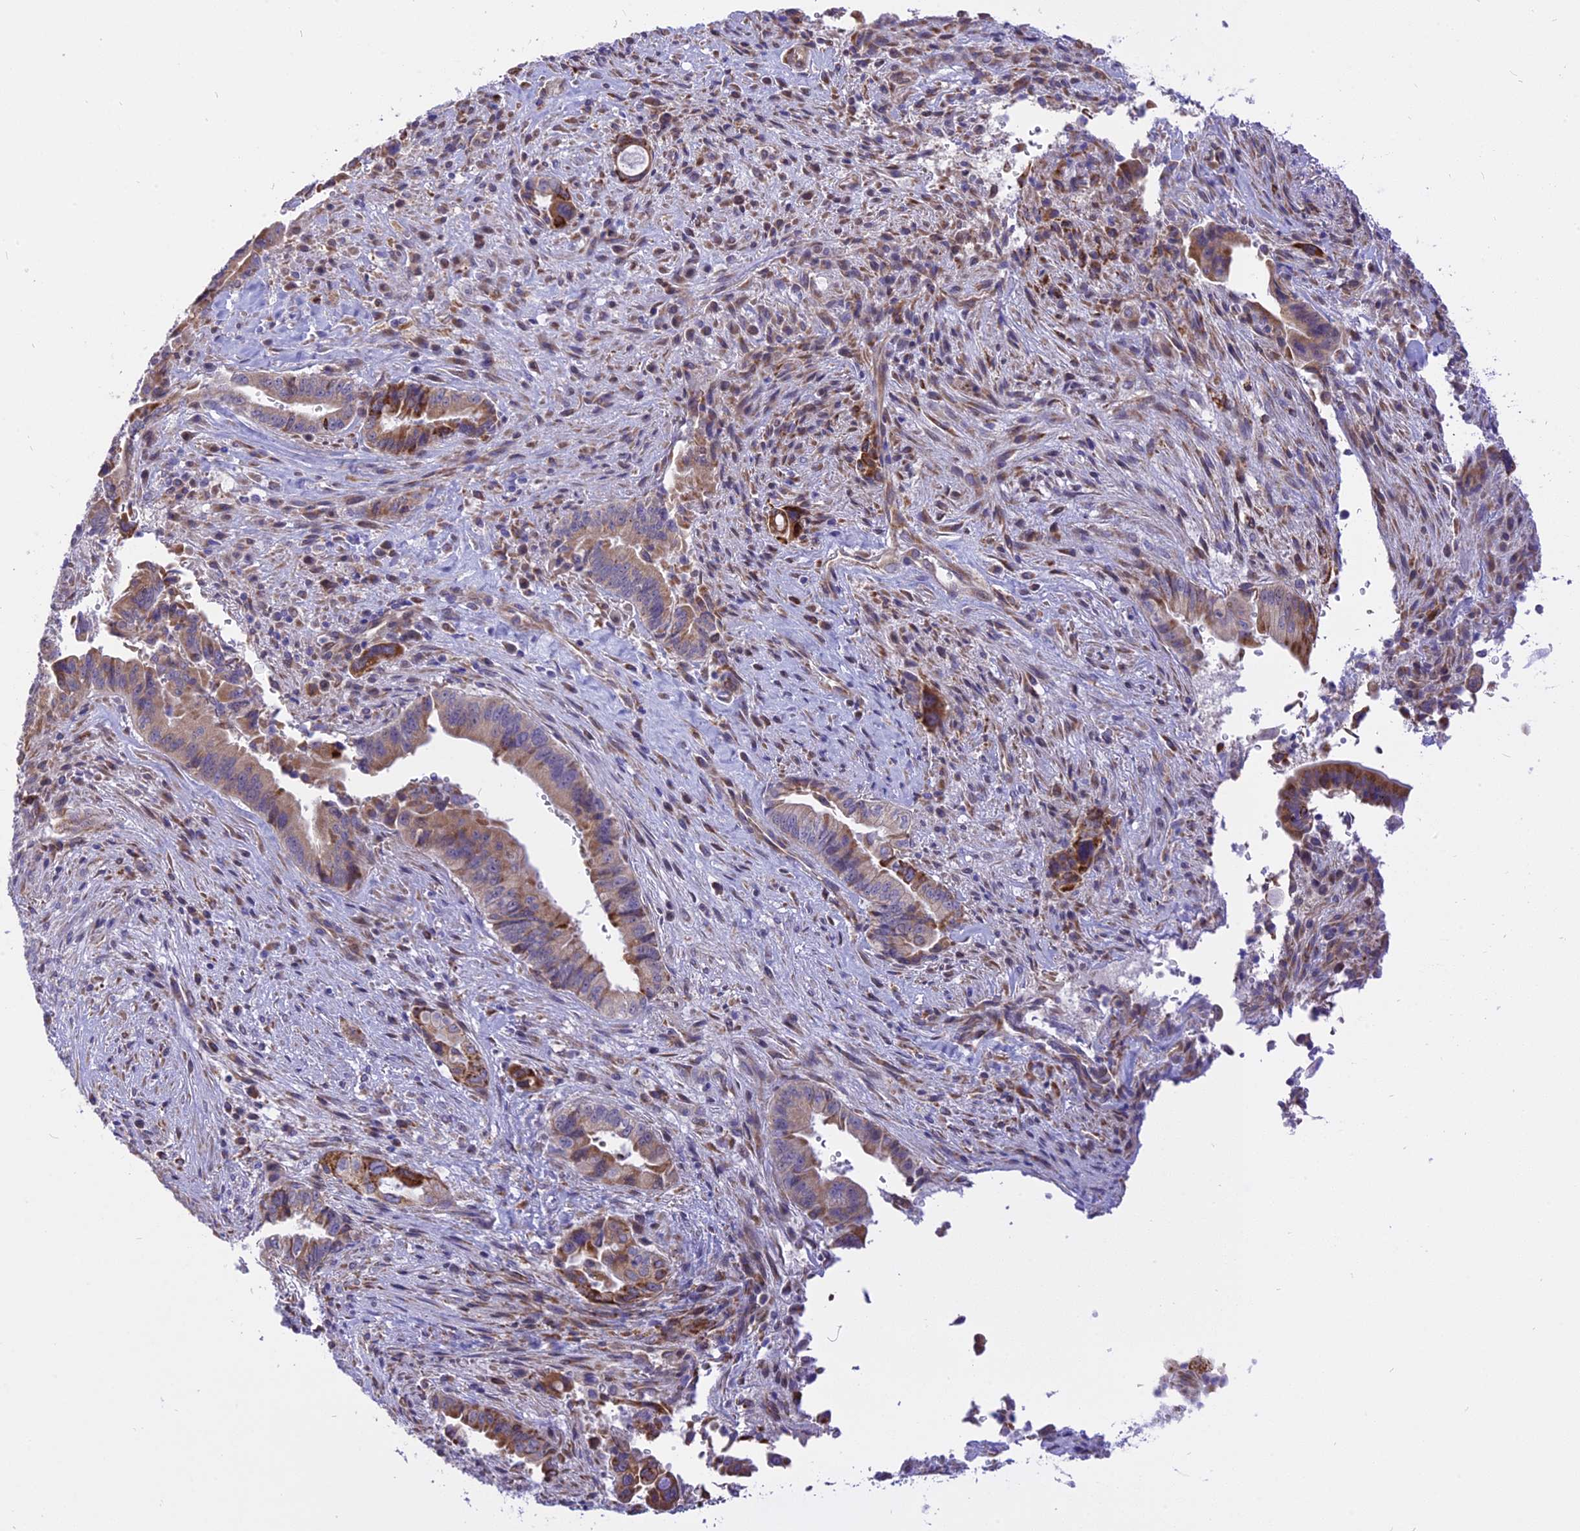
{"staining": {"intensity": "moderate", "quantity": "<25%", "location": "cytoplasmic/membranous"}, "tissue": "pancreatic cancer", "cell_type": "Tumor cells", "image_type": "cancer", "snomed": [{"axis": "morphology", "description": "Adenocarcinoma, NOS"}, {"axis": "topography", "description": "Pancreas"}], "caption": "Immunohistochemical staining of human pancreatic adenocarcinoma displays moderate cytoplasmic/membranous protein expression in about <25% of tumor cells.", "gene": "ARMCX6", "patient": {"sex": "male", "age": 70}}